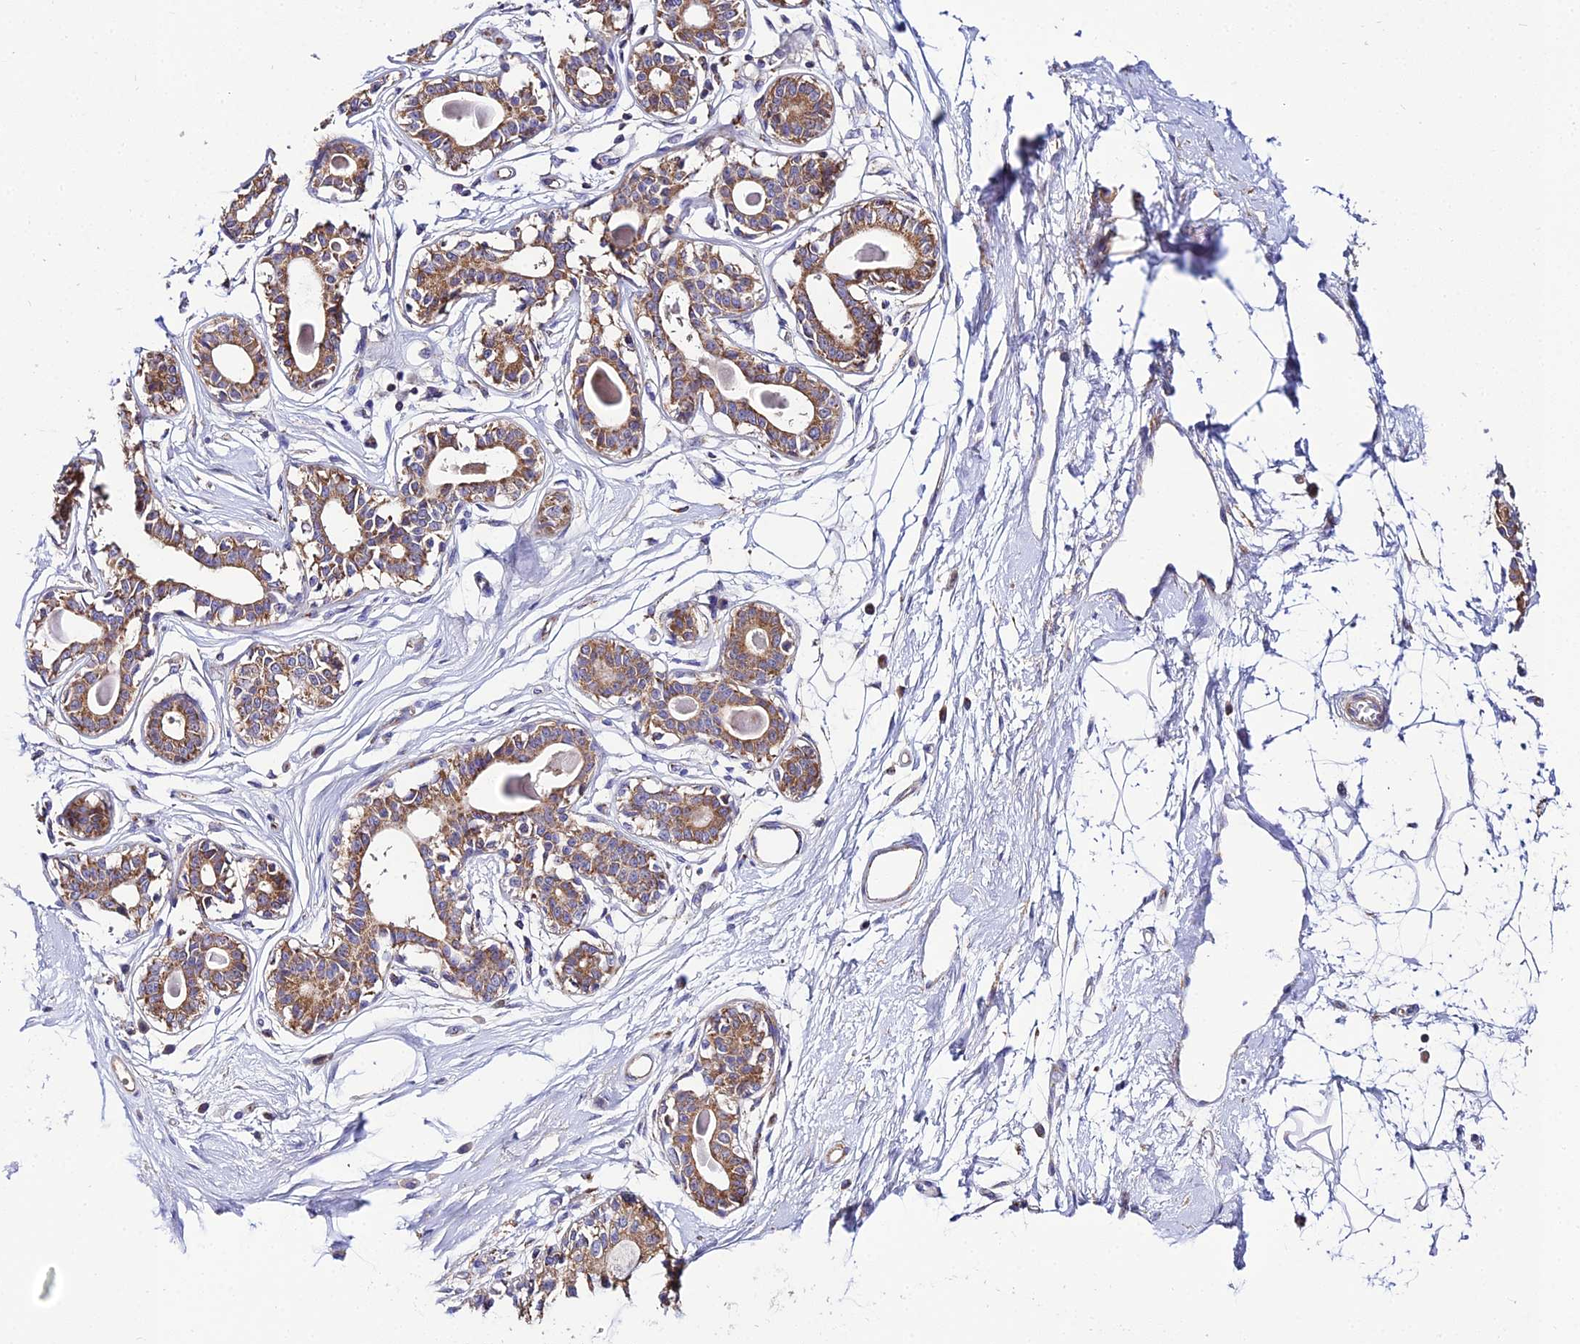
{"staining": {"intensity": "negative", "quantity": "none", "location": "none"}, "tissue": "breast", "cell_type": "Adipocytes", "image_type": "normal", "snomed": [{"axis": "morphology", "description": "Normal tissue, NOS"}, {"axis": "topography", "description": "Breast"}], "caption": "This is an IHC micrograph of benign human breast. There is no staining in adipocytes.", "gene": "NIPSNAP3A", "patient": {"sex": "female", "age": 45}}